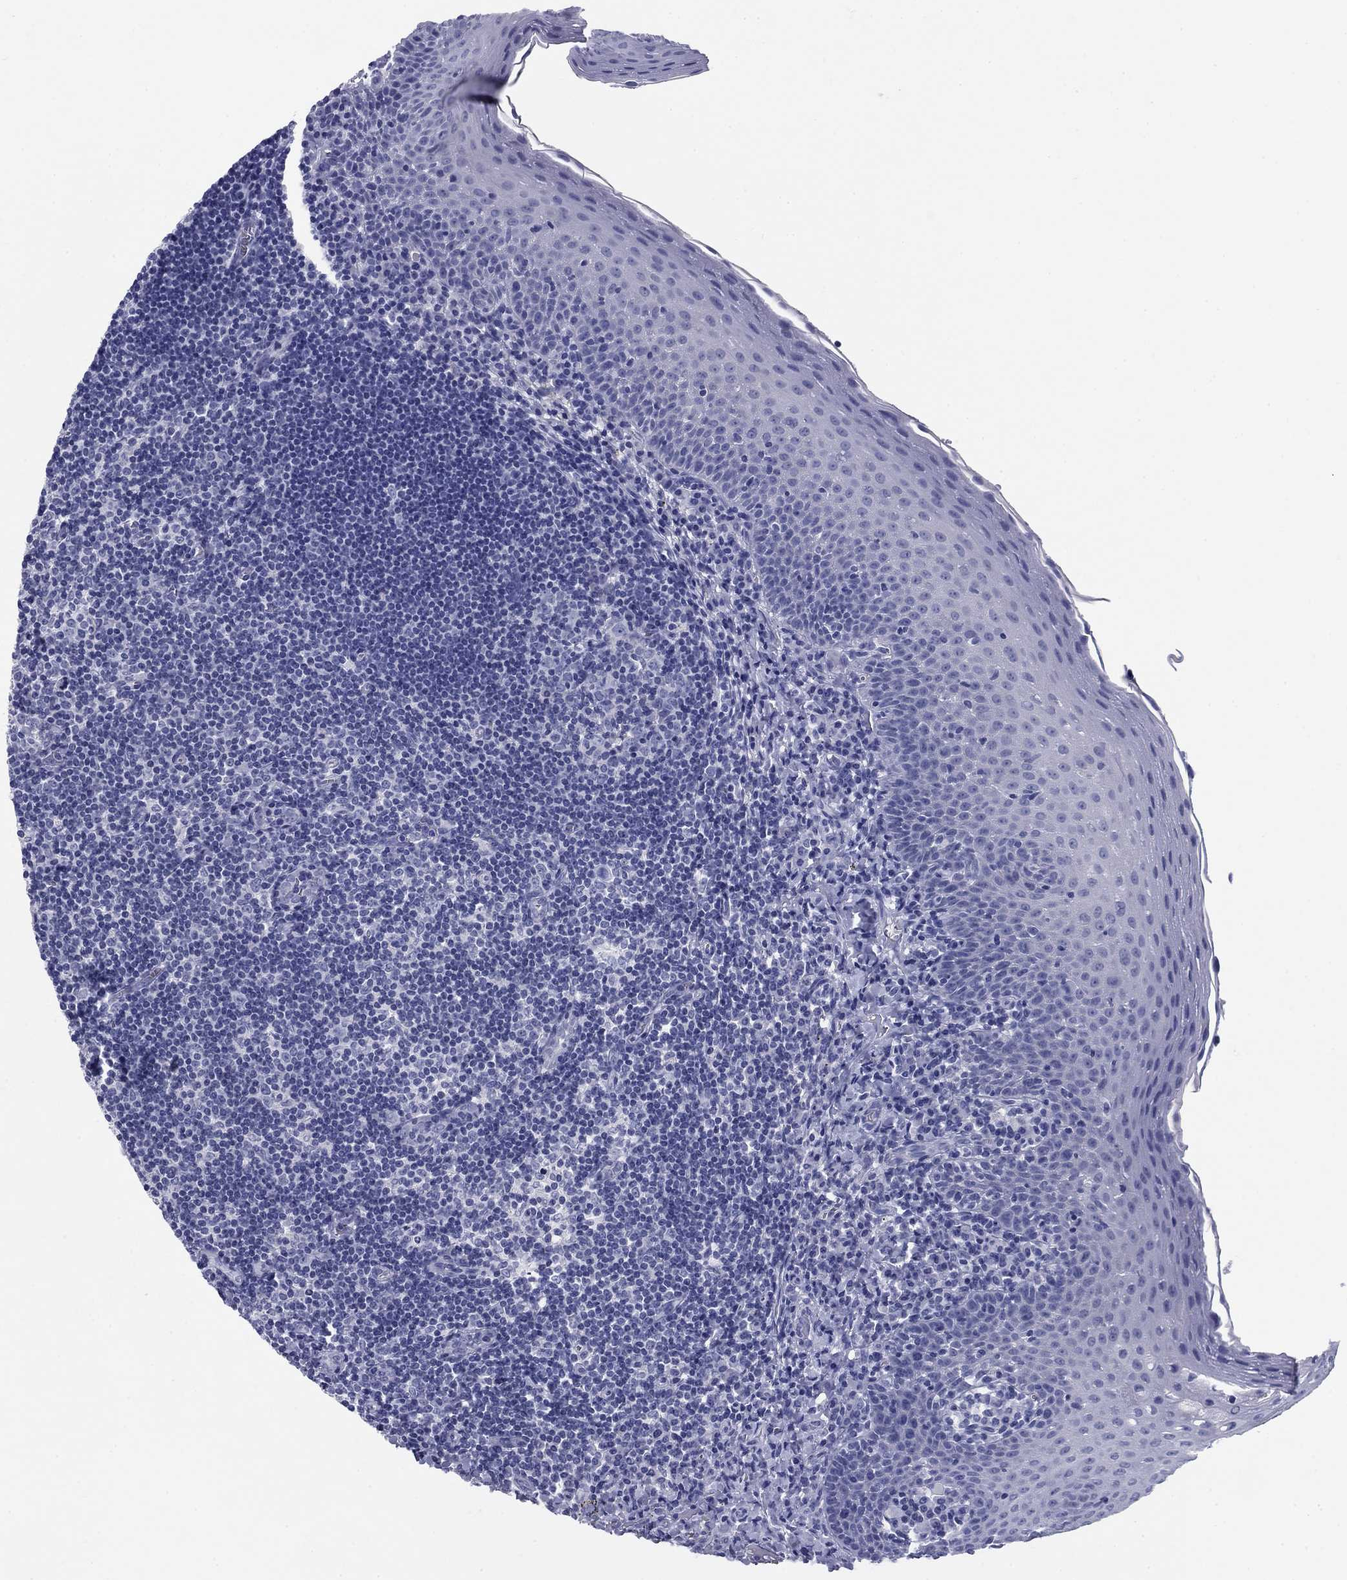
{"staining": {"intensity": "negative", "quantity": "none", "location": "none"}, "tissue": "tonsil", "cell_type": "Germinal center cells", "image_type": "normal", "snomed": [{"axis": "morphology", "description": "Normal tissue, NOS"}, {"axis": "morphology", "description": "Inflammation, NOS"}, {"axis": "topography", "description": "Tonsil"}], "caption": "Germinal center cells show no significant expression in benign tonsil.", "gene": "KCNH1", "patient": {"sex": "female", "age": 31}}